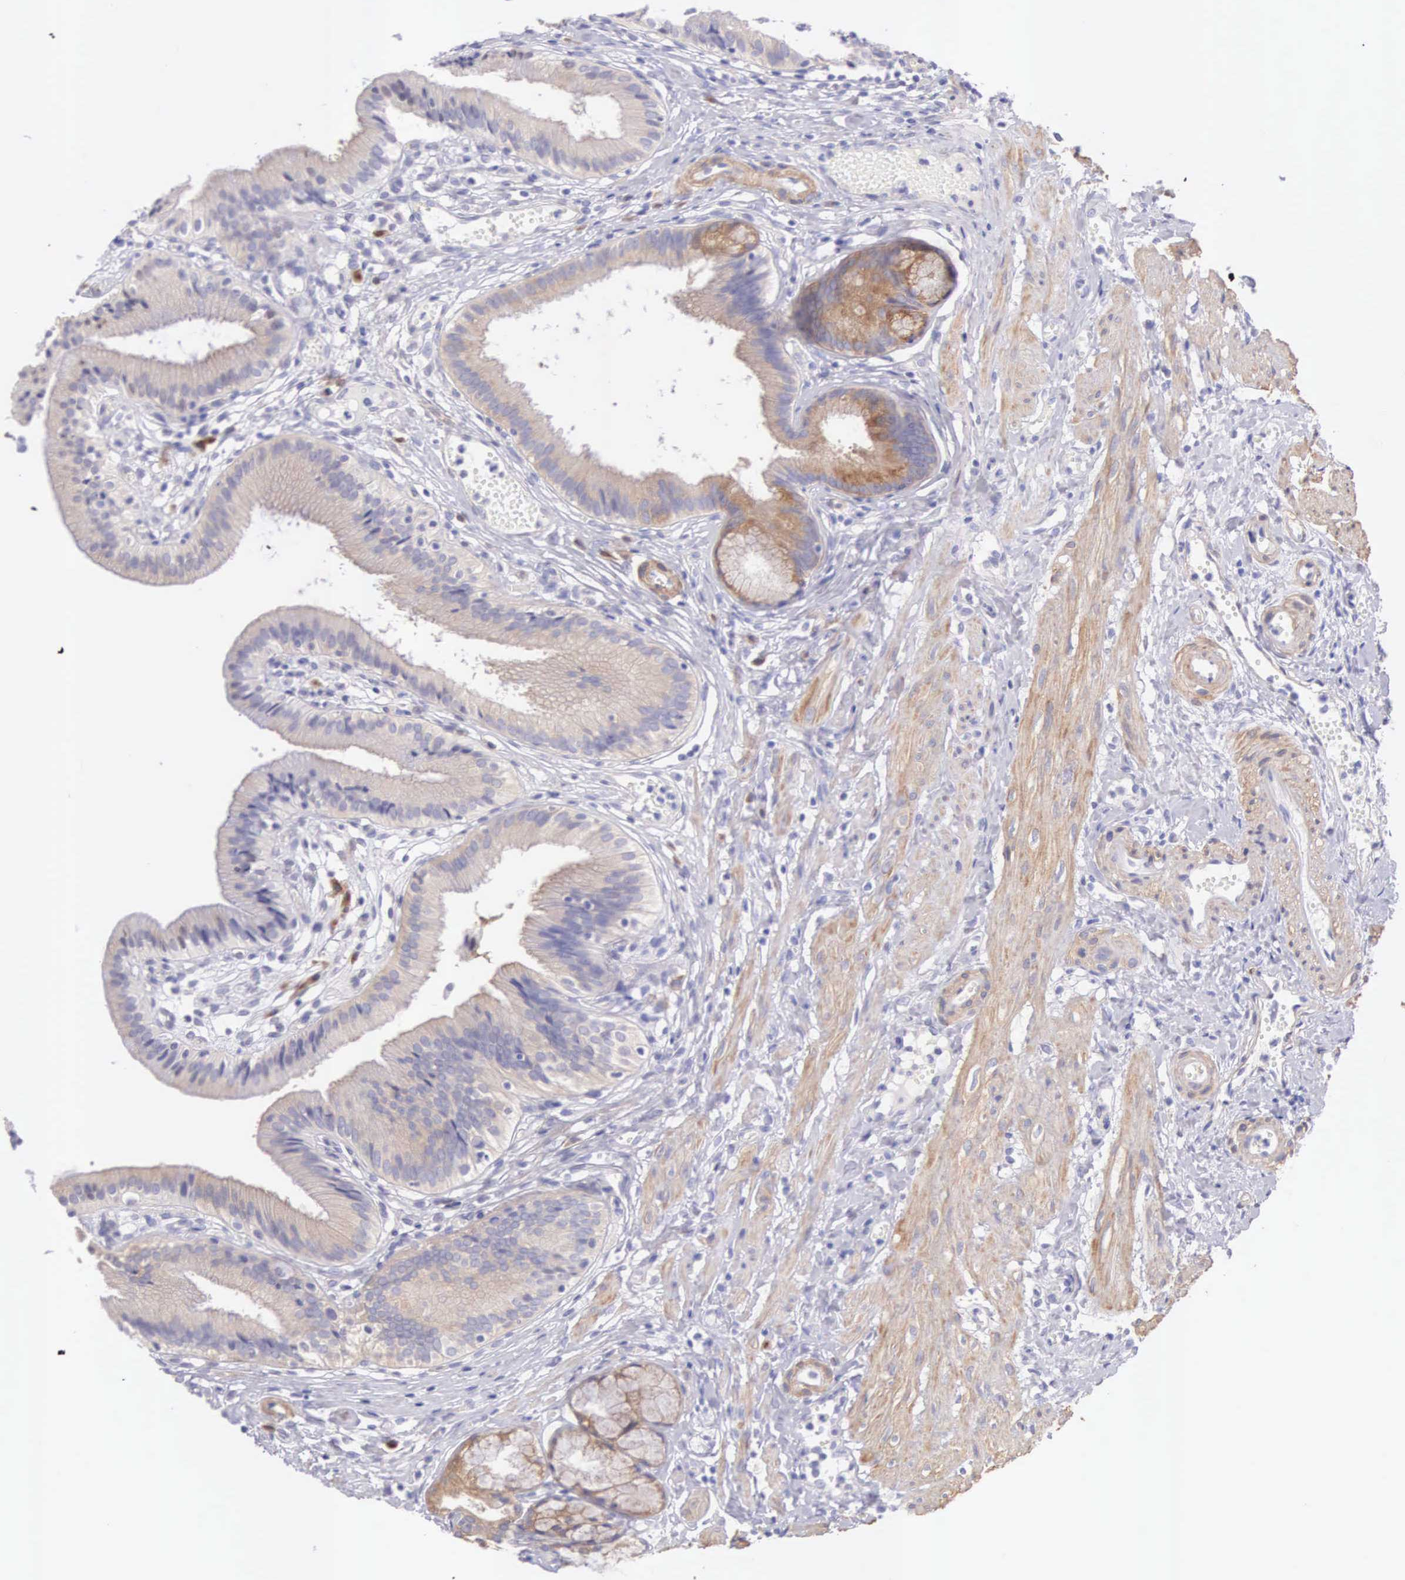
{"staining": {"intensity": "weak", "quantity": ">75%", "location": "cytoplasmic/membranous"}, "tissue": "gallbladder", "cell_type": "Glandular cells", "image_type": "normal", "snomed": [{"axis": "morphology", "description": "Normal tissue, NOS"}, {"axis": "topography", "description": "Gallbladder"}], "caption": "DAB immunohistochemical staining of normal gallbladder displays weak cytoplasmic/membranous protein staining in approximately >75% of glandular cells.", "gene": "ARFGAP3", "patient": {"sex": "male", "age": 28}}